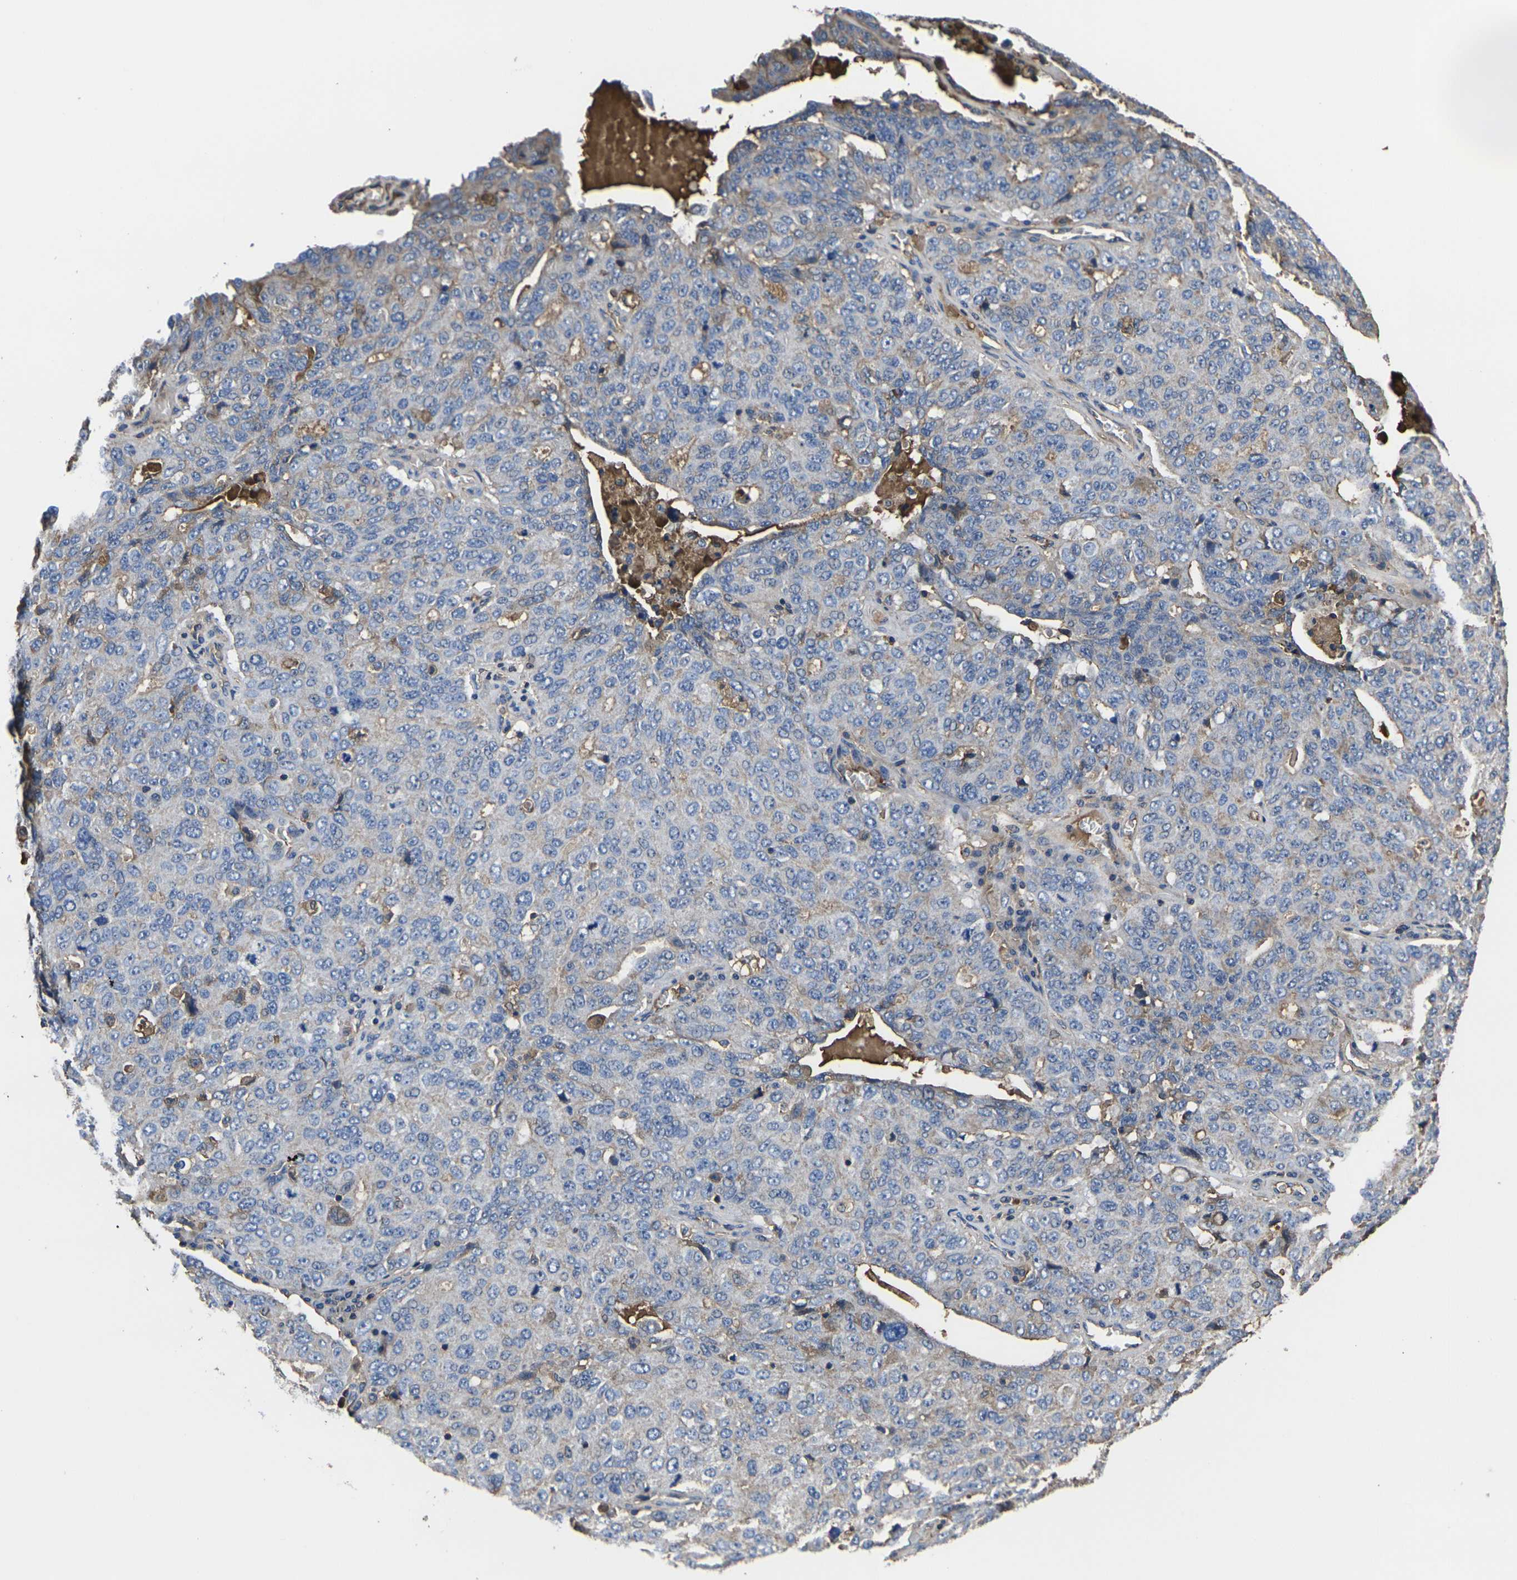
{"staining": {"intensity": "weak", "quantity": "<25%", "location": "cytoplasmic/membranous"}, "tissue": "ovarian cancer", "cell_type": "Tumor cells", "image_type": "cancer", "snomed": [{"axis": "morphology", "description": "Carcinoma, endometroid"}, {"axis": "topography", "description": "Ovary"}], "caption": "There is no significant expression in tumor cells of ovarian endometroid carcinoma.", "gene": "HSPG2", "patient": {"sex": "female", "age": 62}}